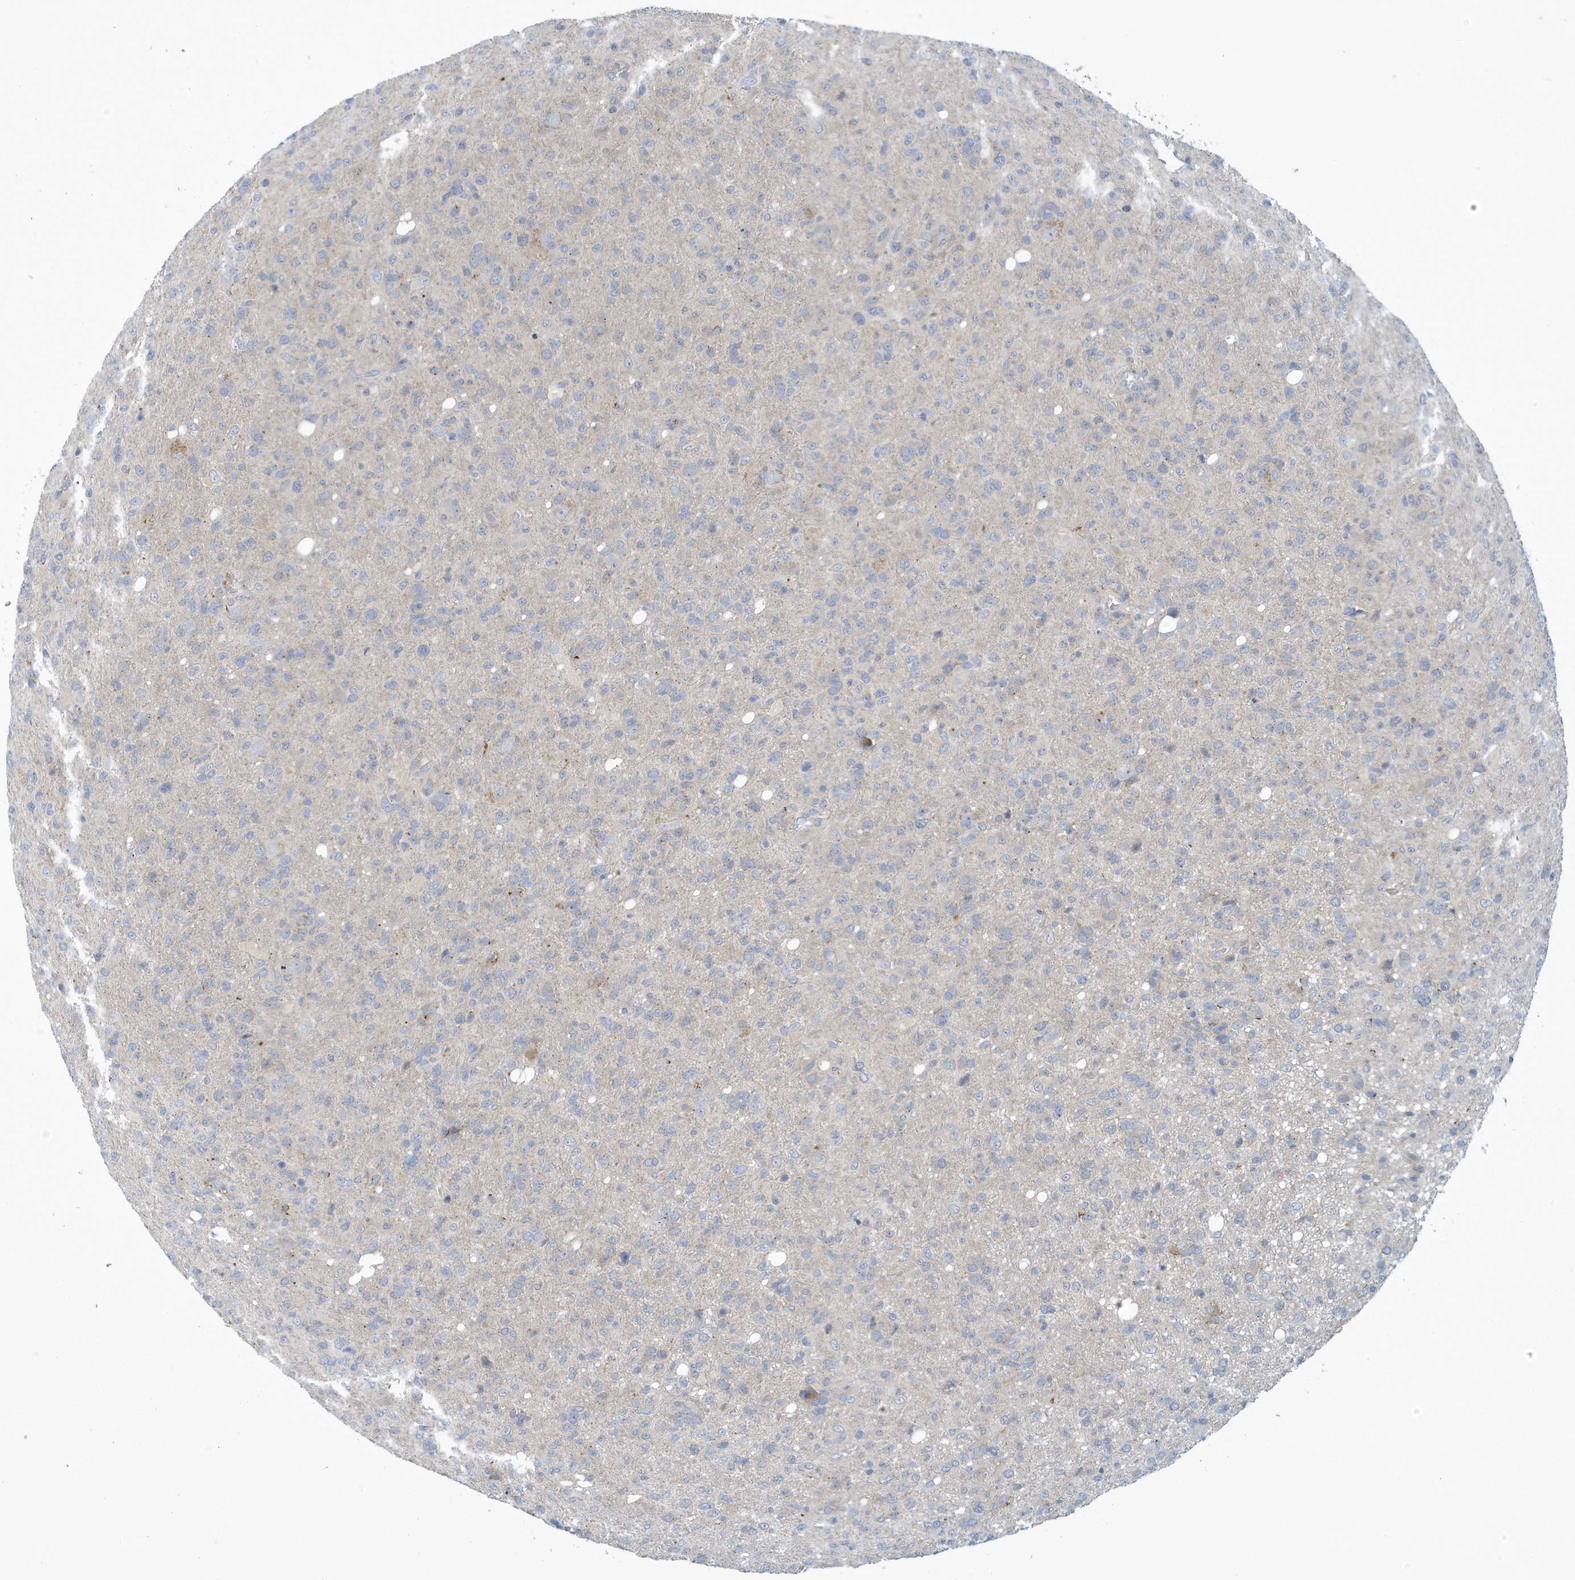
{"staining": {"intensity": "negative", "quantity": "none", "location": "none"}, "tissue": "glioma", "cell_type": "Tumor cells", "image_type": "cancer", "snomed": [{"axis": "morphology", "description": "Glioma, malignant, High grade"}, {"axis": "topography", "description": "Brain"}], "caption": "Tumor cells are negative for protein expression in human glioma.", "gene": "VTA1", "patient": {"sex": "female", "age": 57}}